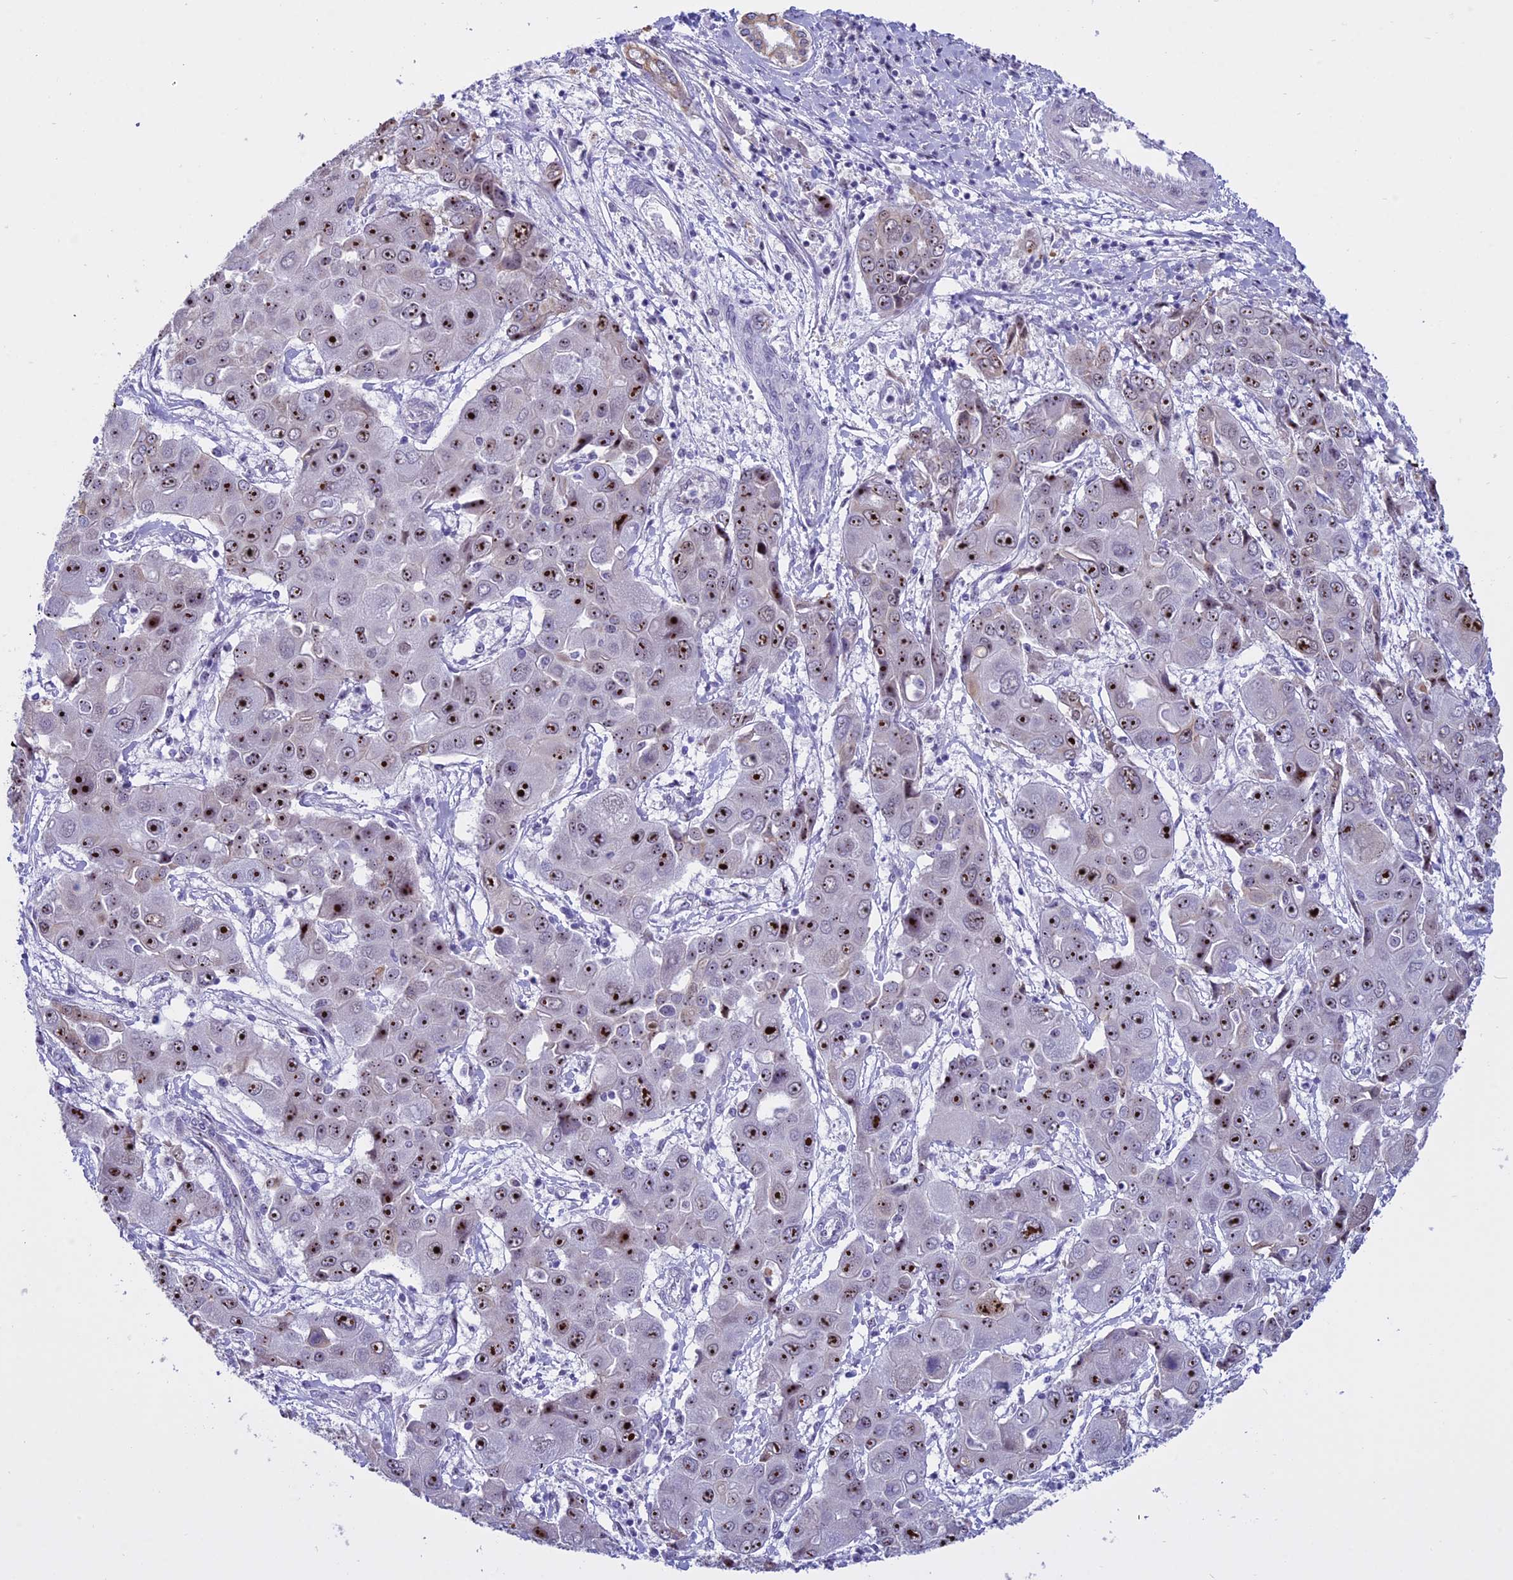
{"staining": {"intensity": "strong", "quantity": ">75%", "location": "nuclear"}, "tissue": "liver cancer", "cell_type": "Tumor cells", "image_type": "cancer", "snomed": [{"axis": "morphology", "description": "Cholangiocarcinoma"}, {"axis": "topography", "description": "Liver"}], "caption": "Tumor cells show strong nuclear staining in about >75% of cells in cholangiocarcinoma (liver).", "gene": "TBL3", "patient": {"sex": "male", "age": 67}}